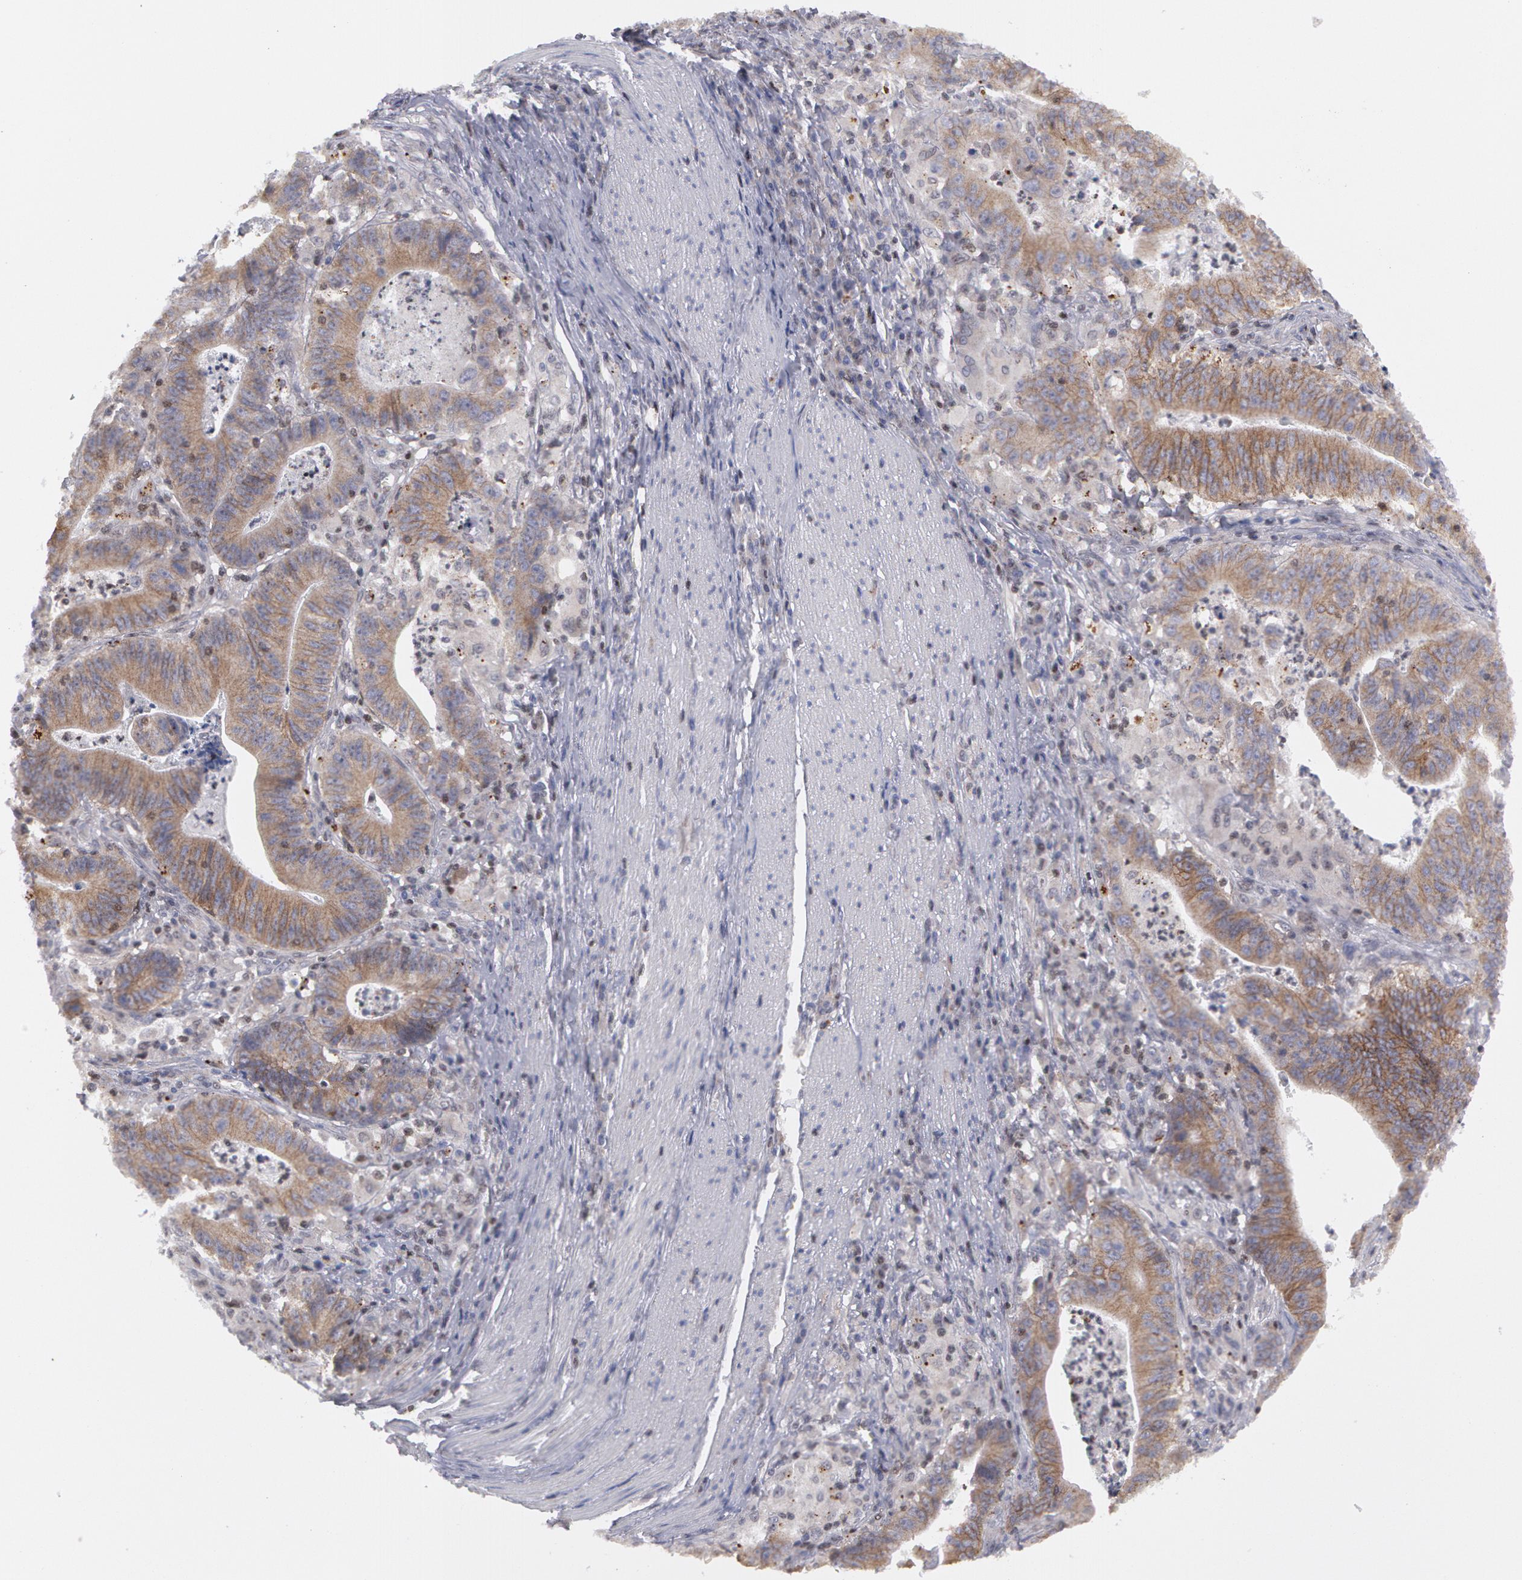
{"staining": {"intensity": "moderate", "quantity": ">75%", "location": "cytoplasmic/membranous"}, "tissue": "stomach cancer", "cell_type": "Tumor cells", "image_type": "cancer", "snomed": [{"axis": "morphology", "description": "Adenocarcinoma, NOS"}, {"axis": "topography", "description": "Stomach, lower"}], "caption": "Brown immunohistochemical staining in human stomach adenocarcinoma displays moderate cytoplasmic/membranous positivity in about >75% of tumor cells.", "gene": "ERBB2", "patient": {"sex": "female", "age": 86}}